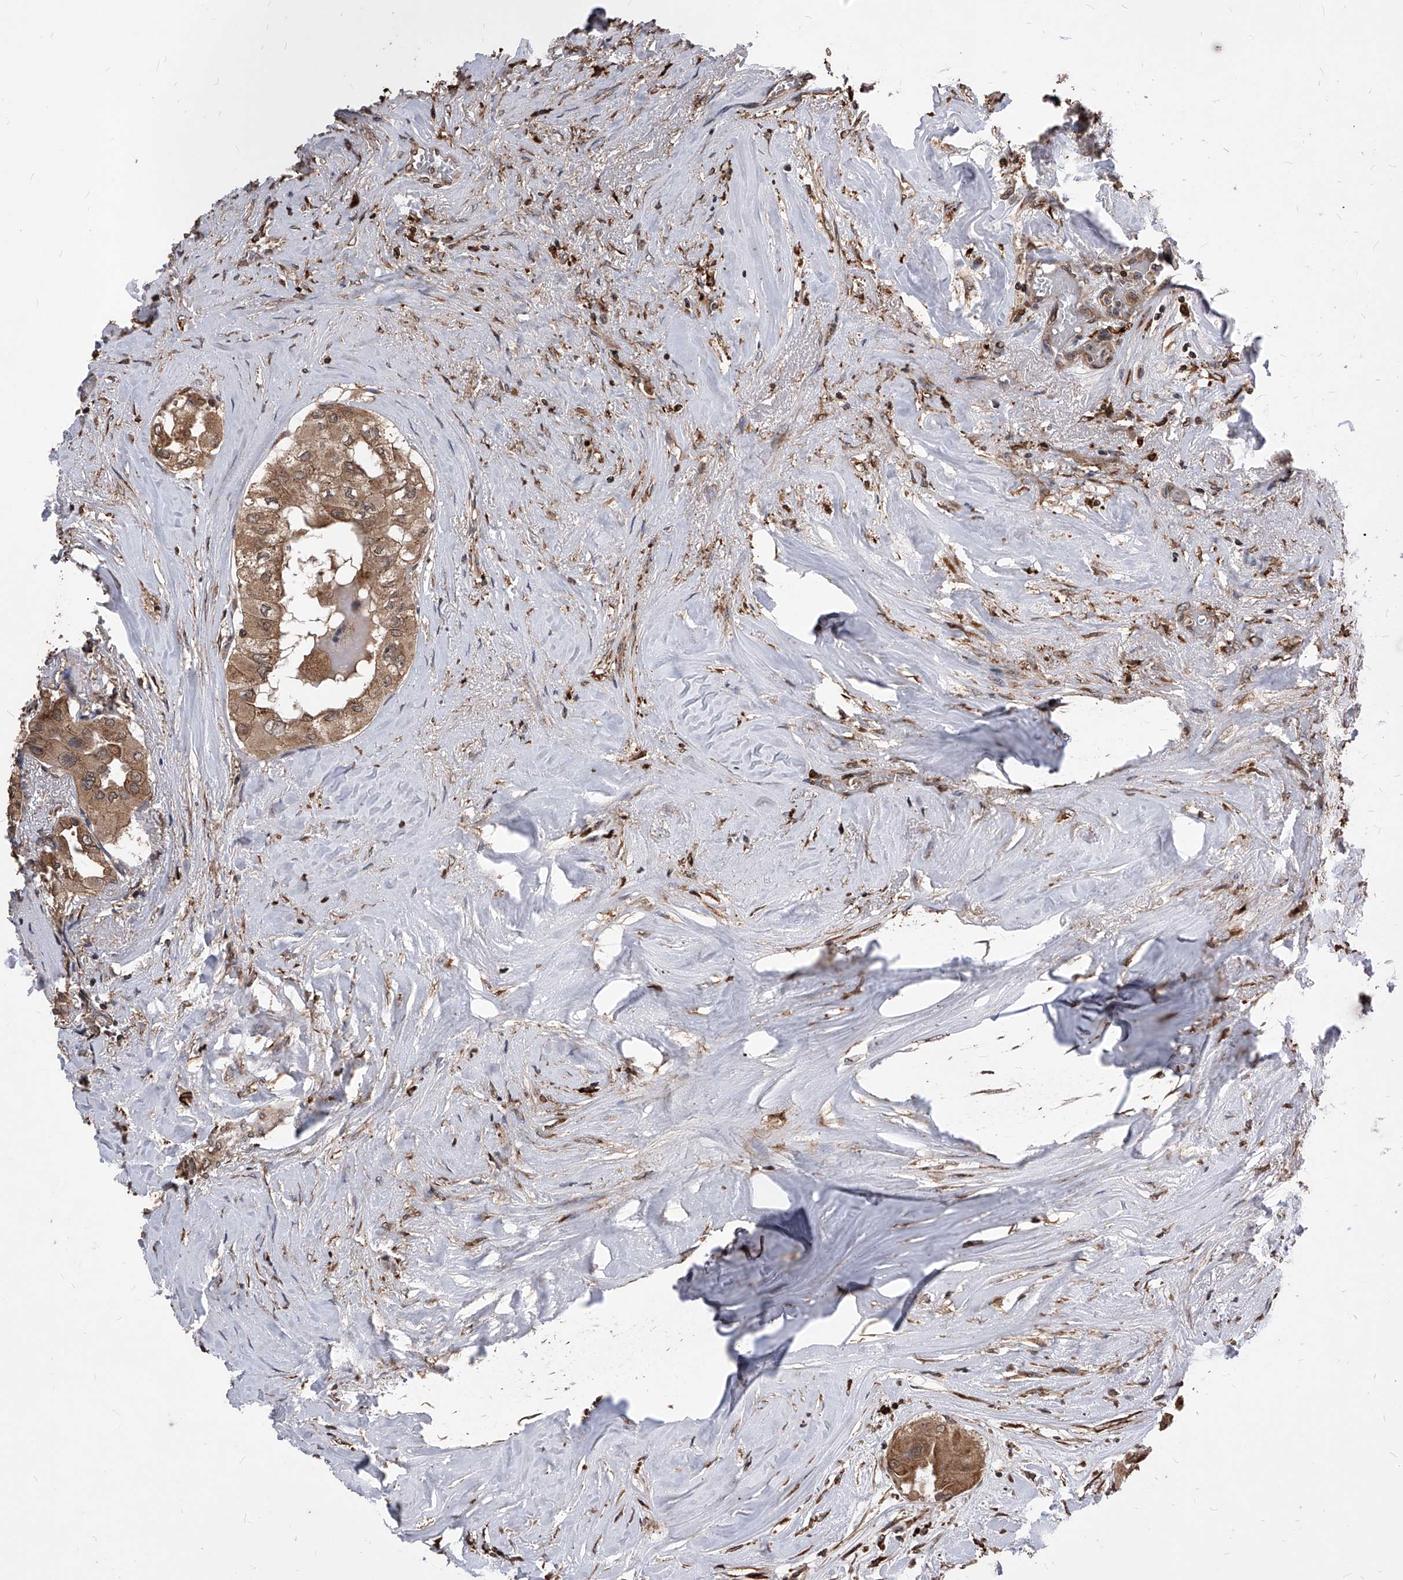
{"staining": {"intensity": "moderate", "quantity": ">75%", "location": "cytoplasmic/membranous"}, "tissue": "thyroid cancer", "cell_type": "Tumor cells", "image_type": "cancer", "snomed": [{"axis": "morphology", "description": "Papillary adenocarcinoma, NOS"}, {"axis": "topography", "description": "Thyroid gland"}], "caption": "This image reveals papillary adenocarcinoma (thyroid) stained with immunohistochemistry (IHC) to label a protein in brown. The cytoplasmic/membranous of tumor cells show moderate positivity for the protein. Nuclei are counter-stained blue.", "gene": "ID1", "patient": {"sex": "female", "age": 59}}